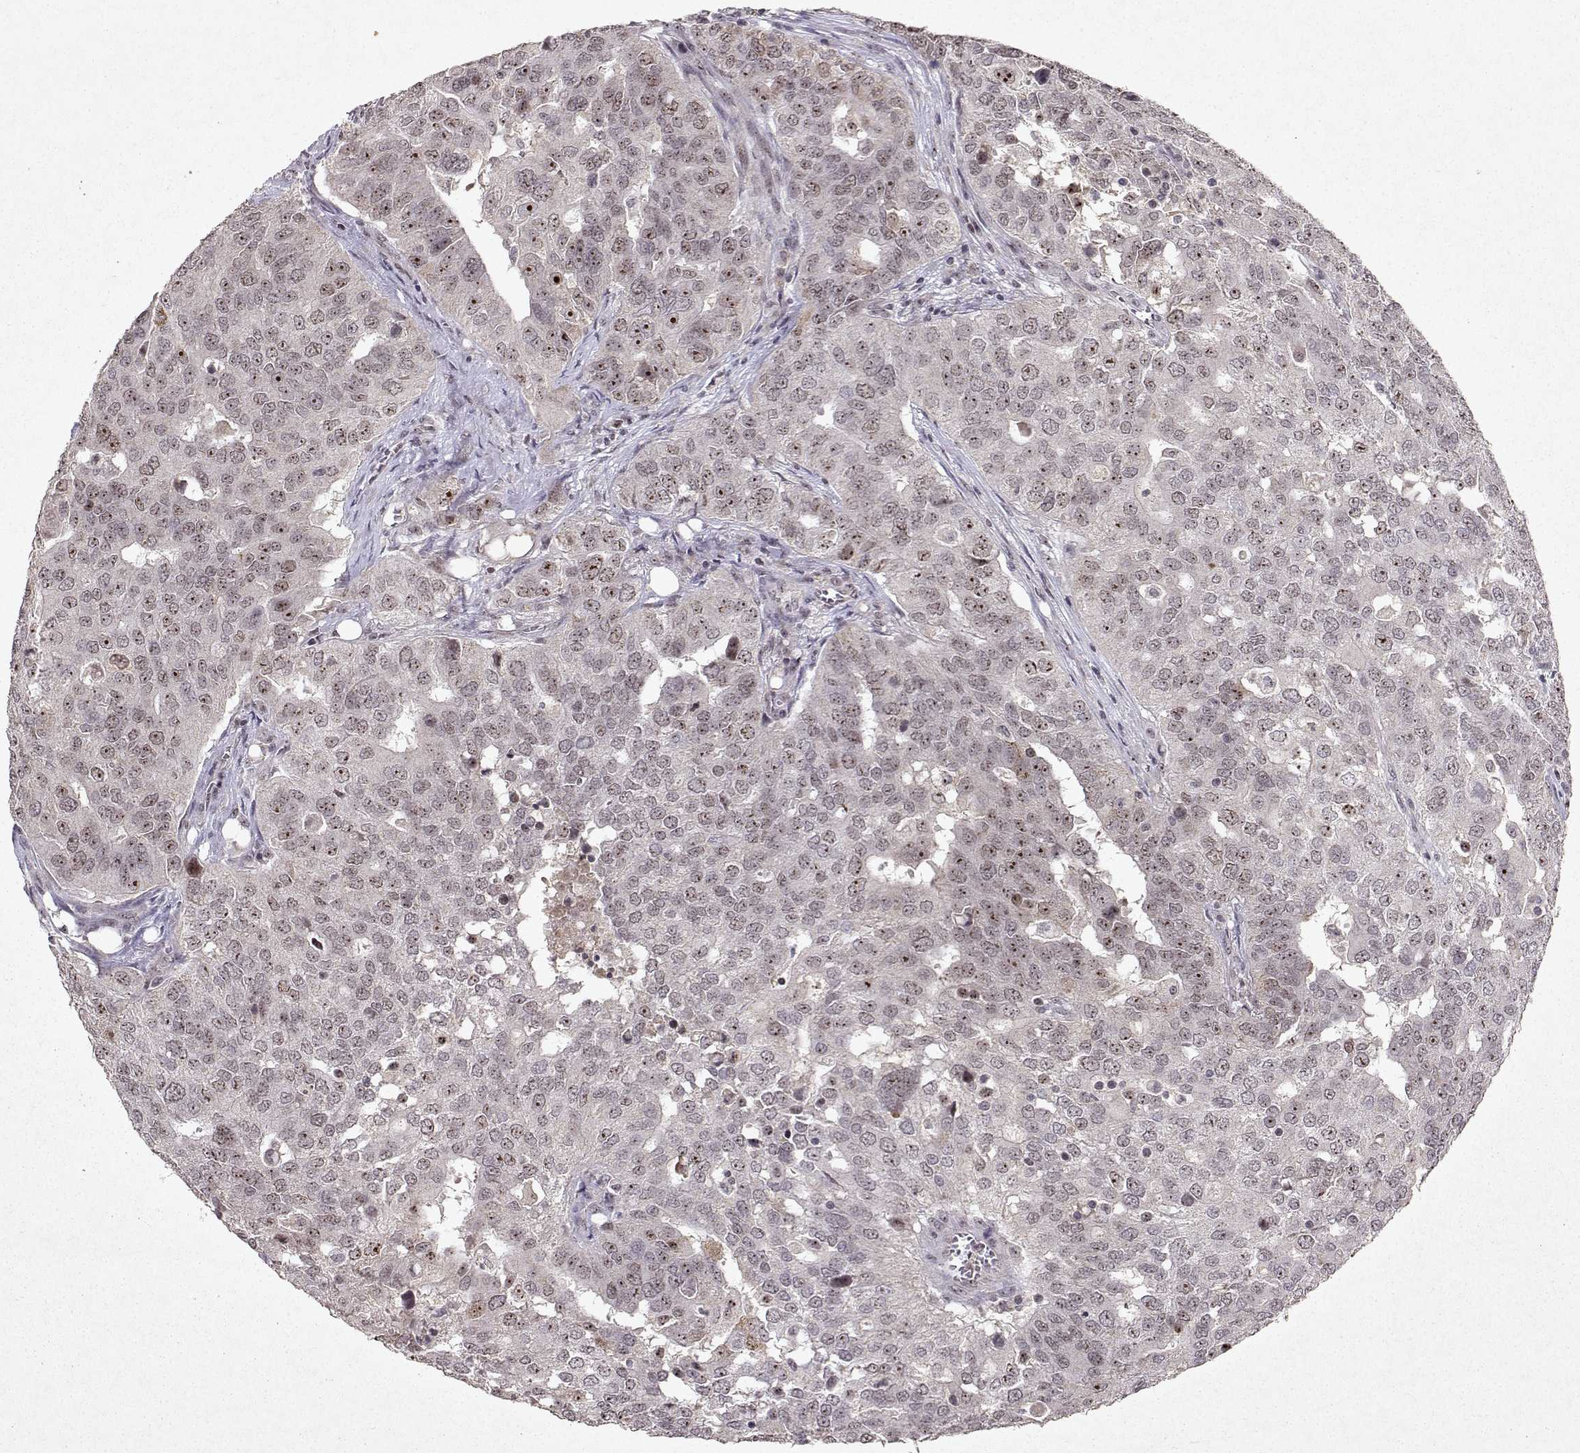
{"staining": {"intensity": "moderate", "quantity": "<25%", "location": "nuclear"}, "tissue": "ovarian cancer", "cell_type": "Tumor cells", "image_type": "cancer", "snomed": [{"axis": "morphology", "description": "Carcinoma, endometroid"}, {"axis": "topography", "description": "Soft tissue"}, {"axis": "topography", "description": "Ovary"}], "caption": "Moderate nuclear protein staining is present in about <25% of tumor cells in ovarian cancer.", "gene": "DDX56", "patient": {"sex": "female", "age": 52}}